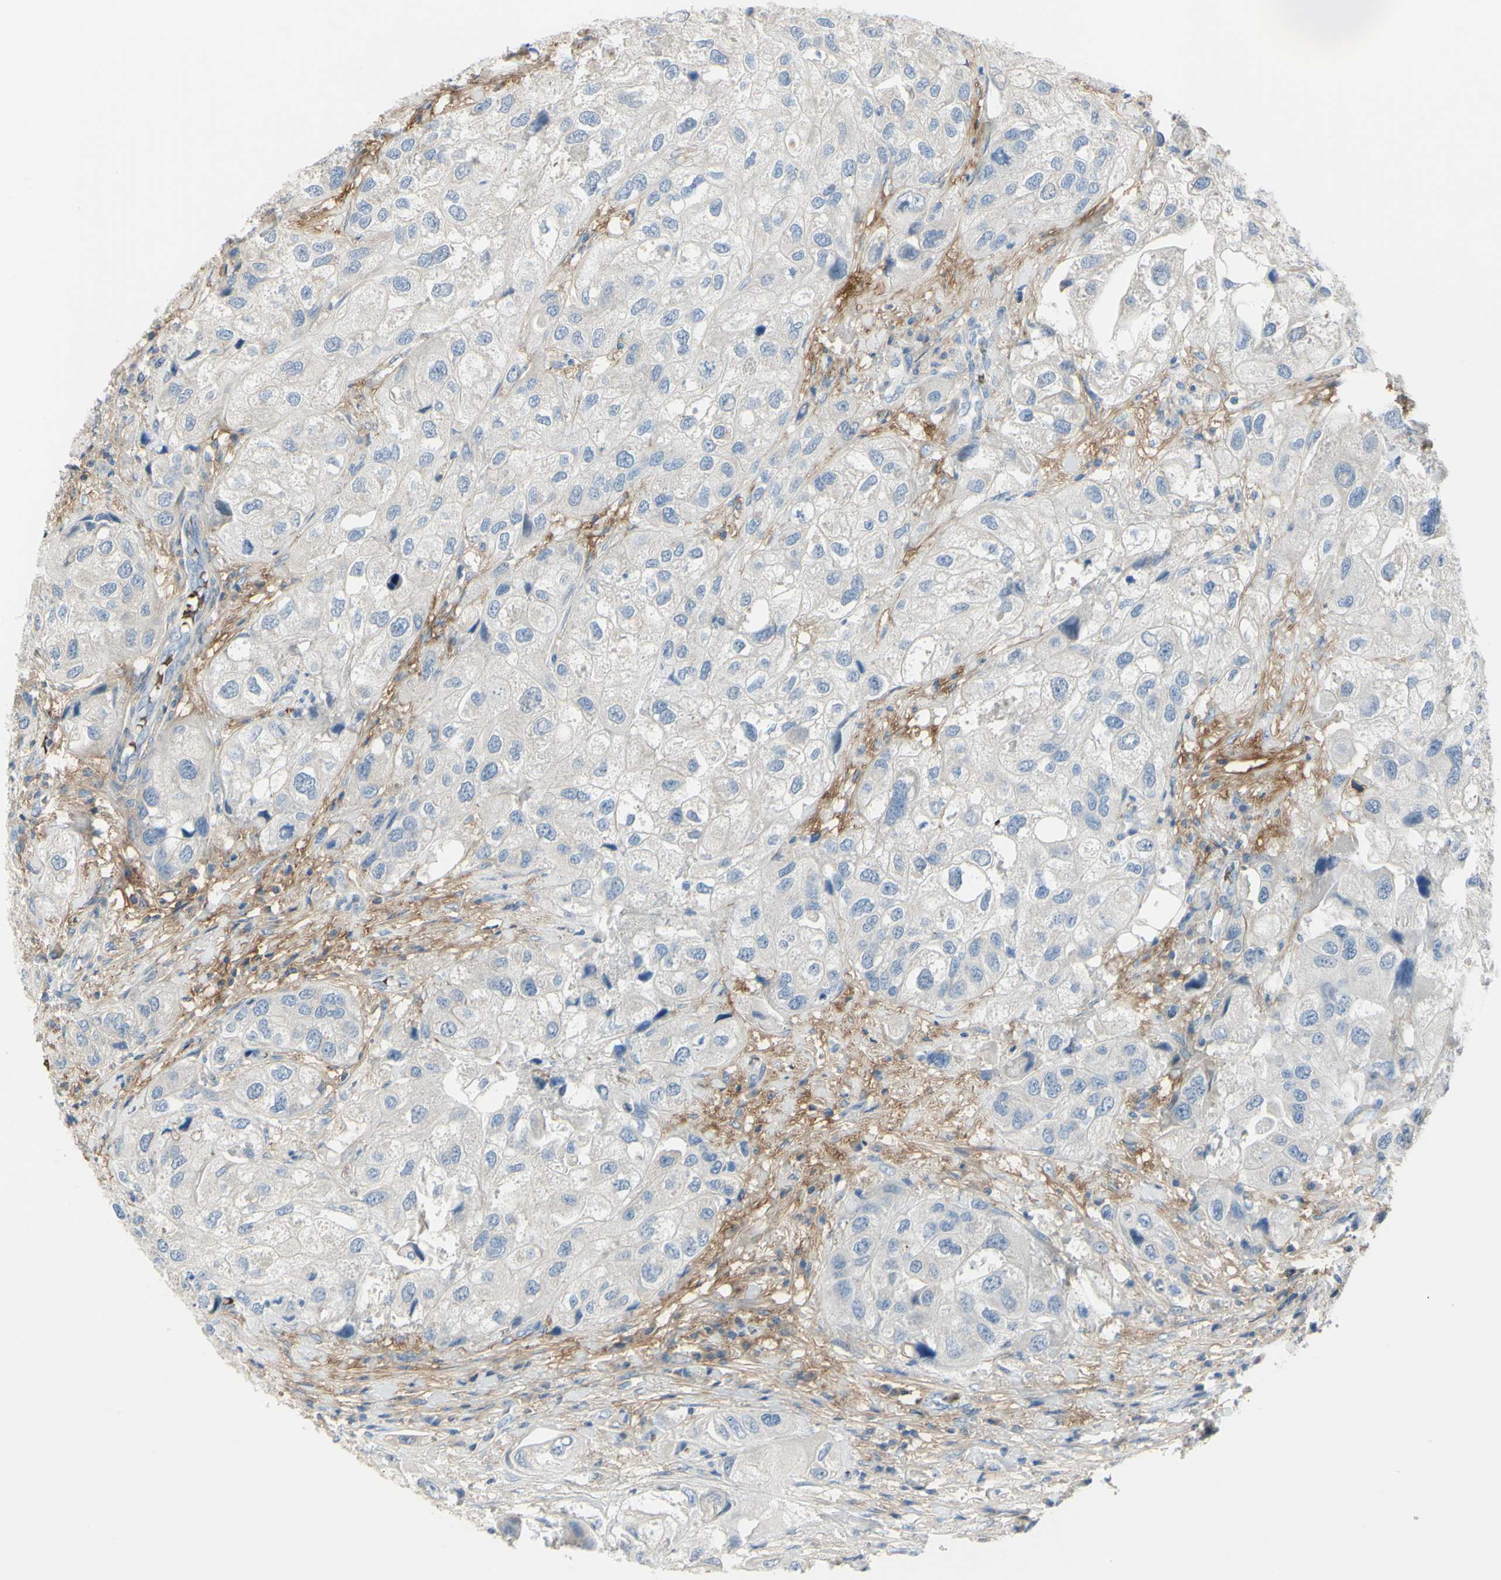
{"staining": {"intensity": "weak", "quantity": "25%-75%", "location": "cytoplasmic/membranous"}, "tissue": "urothelial cancer", "cell_type": "Tumor cells", "image_type": "cancer", "snomed": [{"axis": "morphology", "description": "Urothelial carcinoma, High grade"}, {"axis": "topography", "description": "Urinary bladder"}], "caption": "Protein analysis of urothelial carcinoma (high-grade) tissue demonstrates weak cytoplasmic/membranous positivity in about 25%-75% of tumor cells. The protein of interest is stained brown, and the nuclei are stained in blue (DAB (3,3'-diaminobenzidine) IHC with brightfield microscopy, high magnification).", "gene": "NCBP2L", "patient": {"sex": "female", "age": 64}}